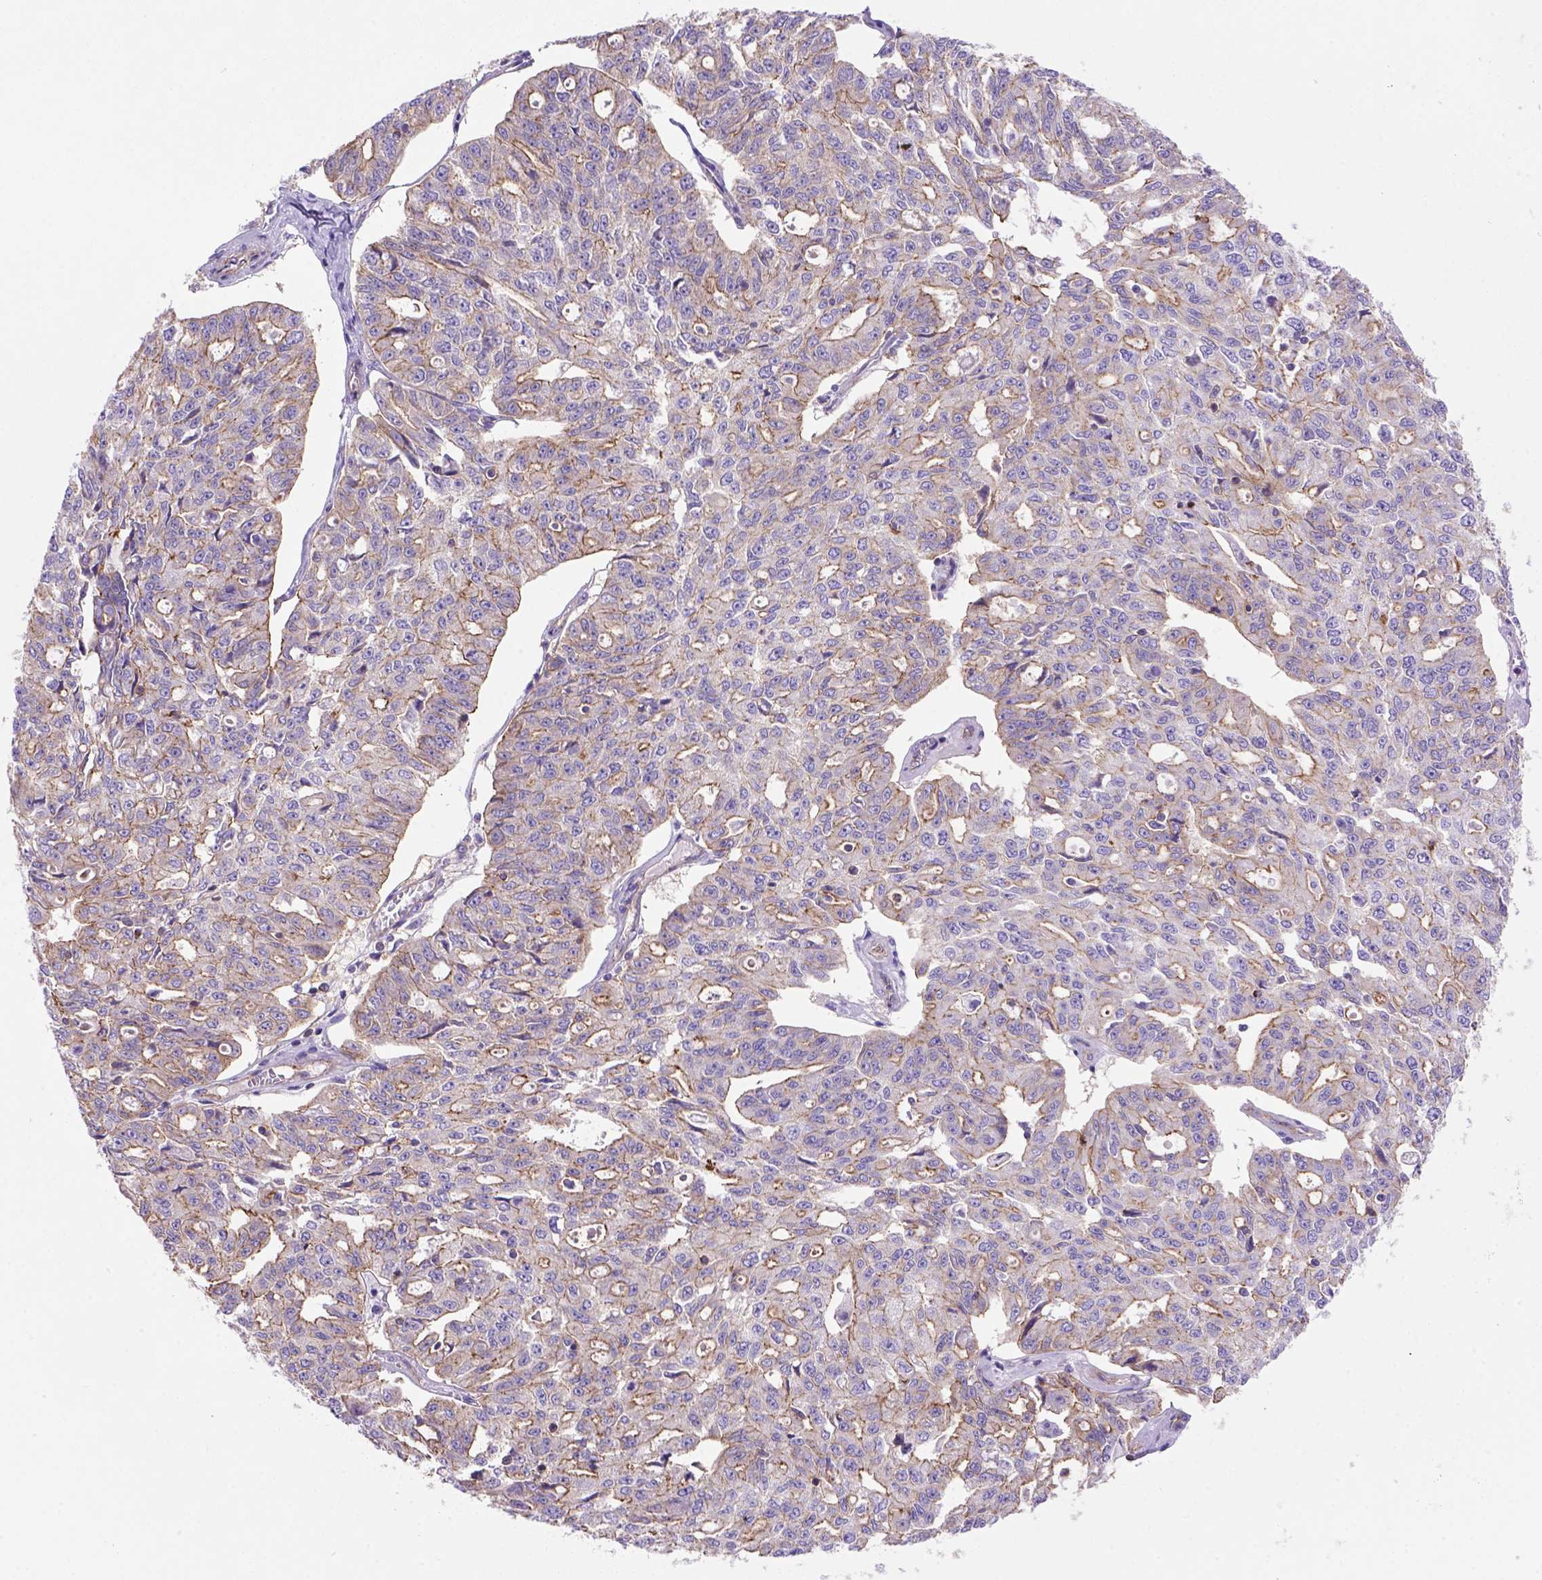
{"staining": {"intensity": "moderate", "quantity": ">75%", "location": "cytoplasmic/membranous"}, "tissue": "ovarian cancer", "cell_type": "Tumor cells", "image_type": "cancer", "snomed": [{"axis": "morphology", "description": "Carcinoma, endometroid"}, {"axis": "topography", "description": "Ovary"}], "caption": "Immunohistochemistry (IHC) (DAB) staining of endometroid carcinoma (ovarian) shows moderate cytoplasmic/membranous protein positivity in about >75% of tumor cells. (brown staining indicates protein expression, while blue staining denotes nuclei).", "gene": "PEX12", "patient": {"sex": "female", "age": 65}}